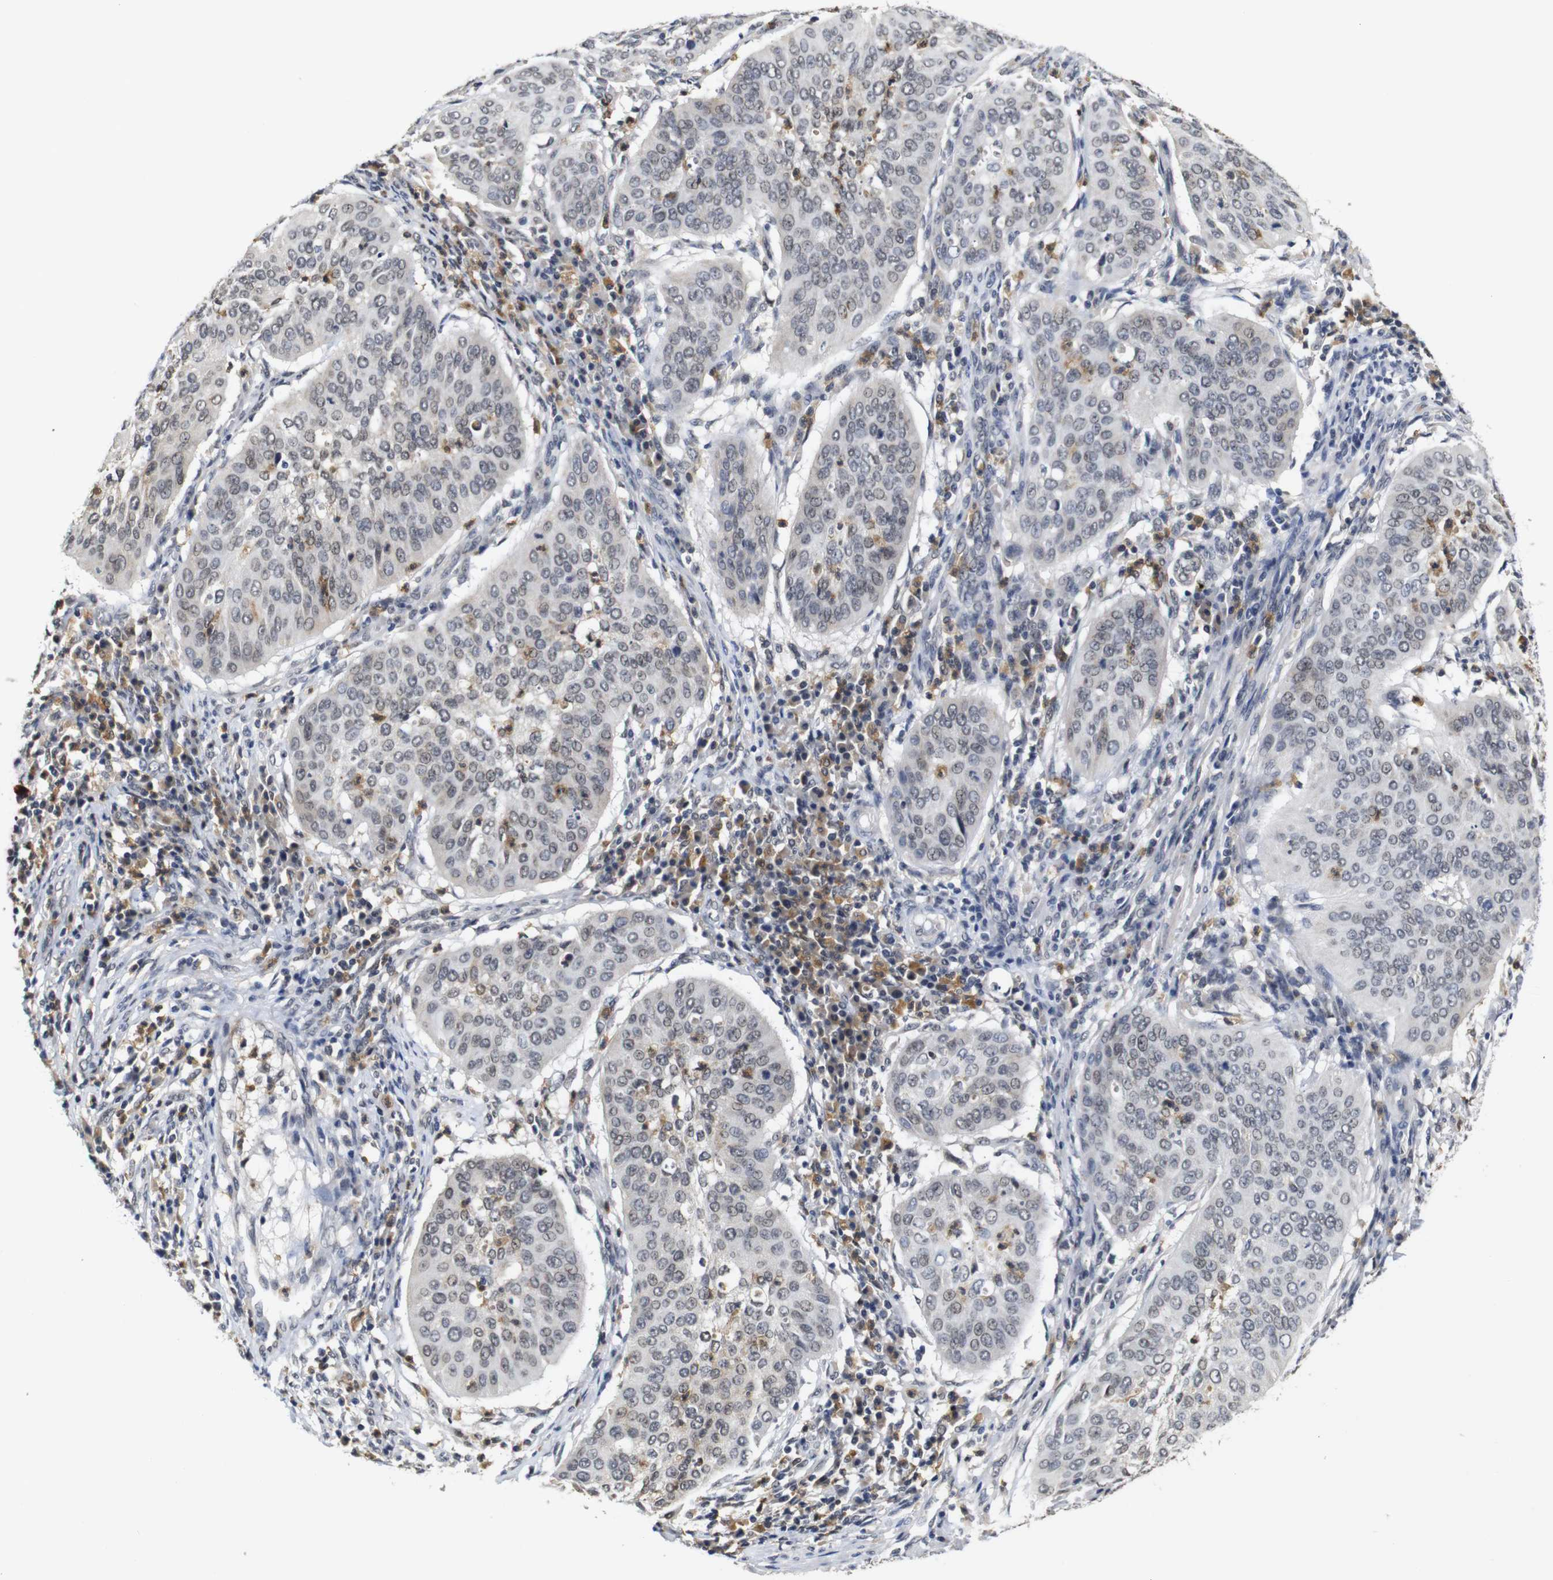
{"staining": {"intensity": "moderate", "quantity": "<25%", "location": "cytoplasmic/membranous"}, "tissue": "cervical cancer", "cell_type": "Tumor cells", "image_type": "cancer", "snomed": [{"axis": "morphology", "description": "Normal tissue, NOS"}, {"axis": "morphology", "description": "Squamous cell carcinoma, NOS"}, {"axis": "topography", "description": "Cervix"}], "caption": "IHC of human cervical squamous cell carcinoma exhibits low levels of moderate cytoplasmic/membranous positivity in approximately <25% of tumor cells.", "gene": "NTRK3", "patient": {"sex": "female", "age": 39}}